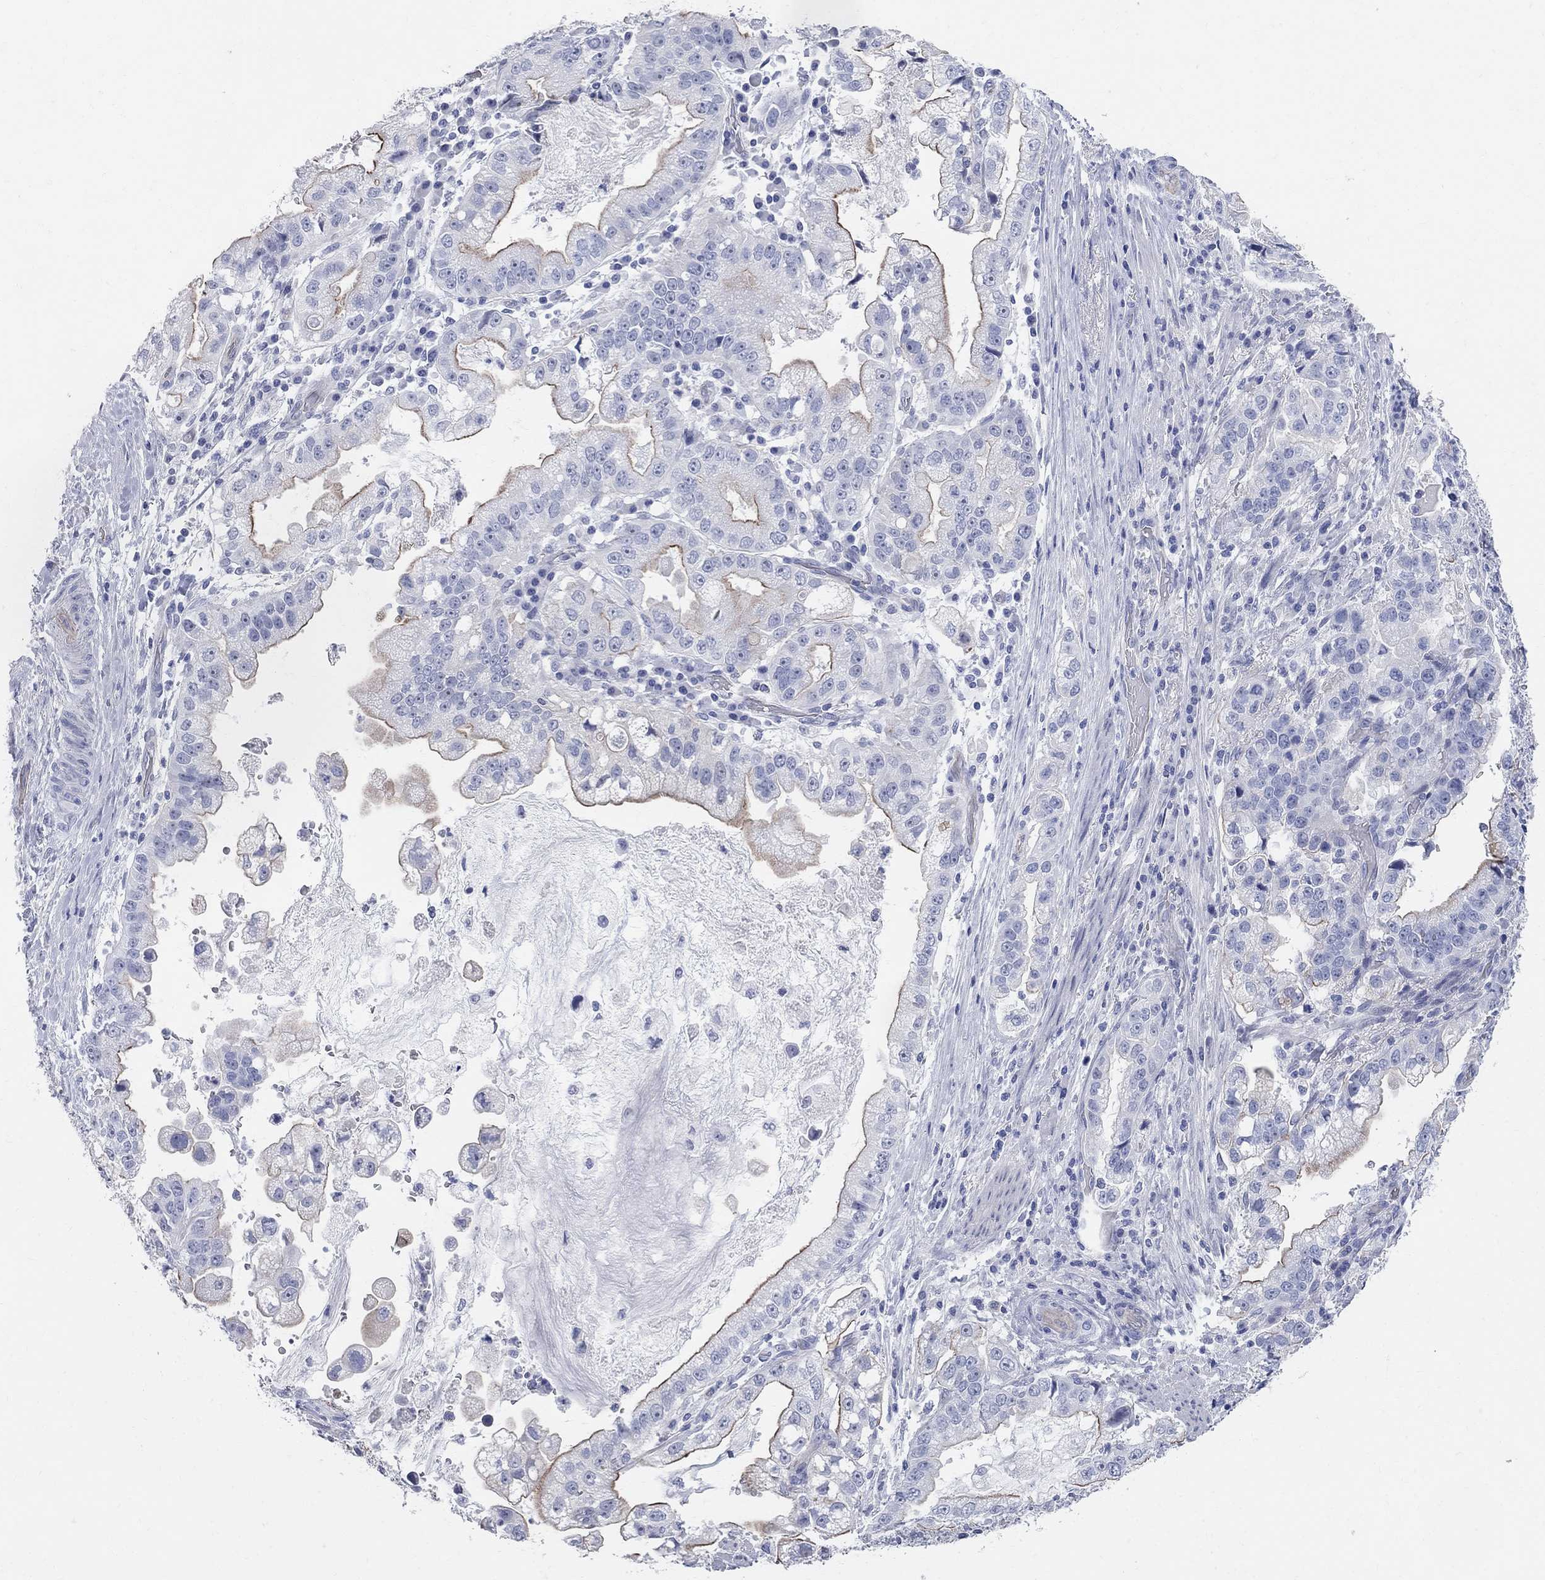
{"staining": {"intensity": "moderate", "quantity": "<25%", "location": "cytoplasmic/membranous"}, "tissue": "stomach cancer", "cell_type": "Tumor cells", "image_type": "cancer", "snomed": [{"axis": "morphology", "description": "Adenocarcinoma, NOS"}, {"axis": "topography", "description": "Stomach"}], "caption": "Protein staining of adenocarcinoma (stomach) tissue exhibits moderate cytoplasmic/membranous staining in approximately <25% of tumor cells.", "gene": "AOX1", "patient": {"sex": "male", "age": 59}}